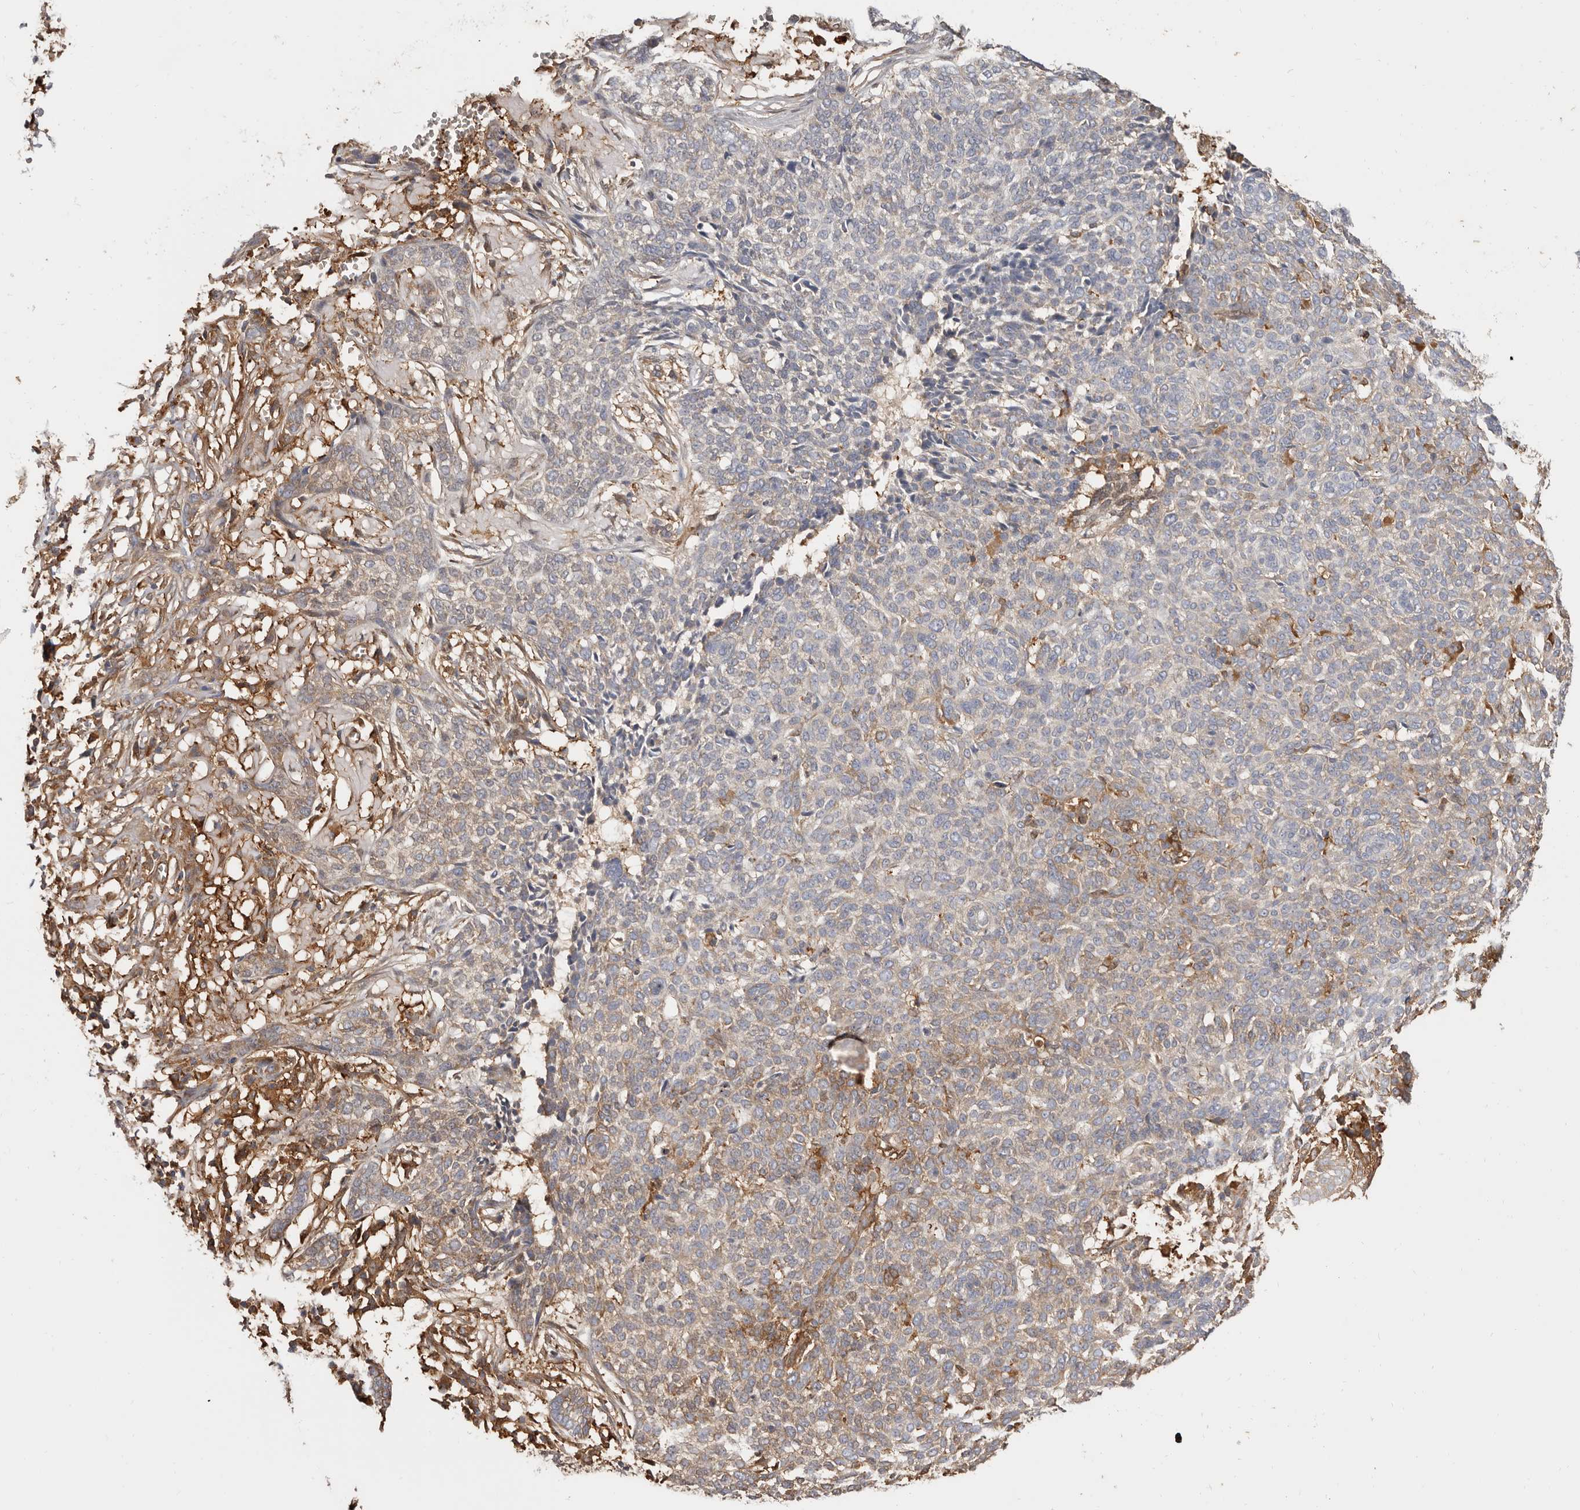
{"staining": {"intensity": "moderate", "quantity": "<25%", "location": "cytoplasmic/membranous"}, "tissue": "skin cancer", "cell_type": "Tumor cells", "image_type": "cancer", "snomed": [{"axis": "morphology", "description": "Basal cell carcinoma"}, {"axis": "topography", "description": "Skin"}], "caption": "IHC staining of skin cancer (basal cell carcinoma), which demonstrates low levels of moderate cytoplasmic/membranous positivity in about <25% of tumor cells indicating moderate cytoplasmic/membranous protein staining. The staining was performed using DAB (3,3'-diaminobenzidine) (brown) for protein detection and nuclei were counterstained in hematoxylin (blue).", "gene": "LAP3", "patient": {"sex": "male", "age": 85}}